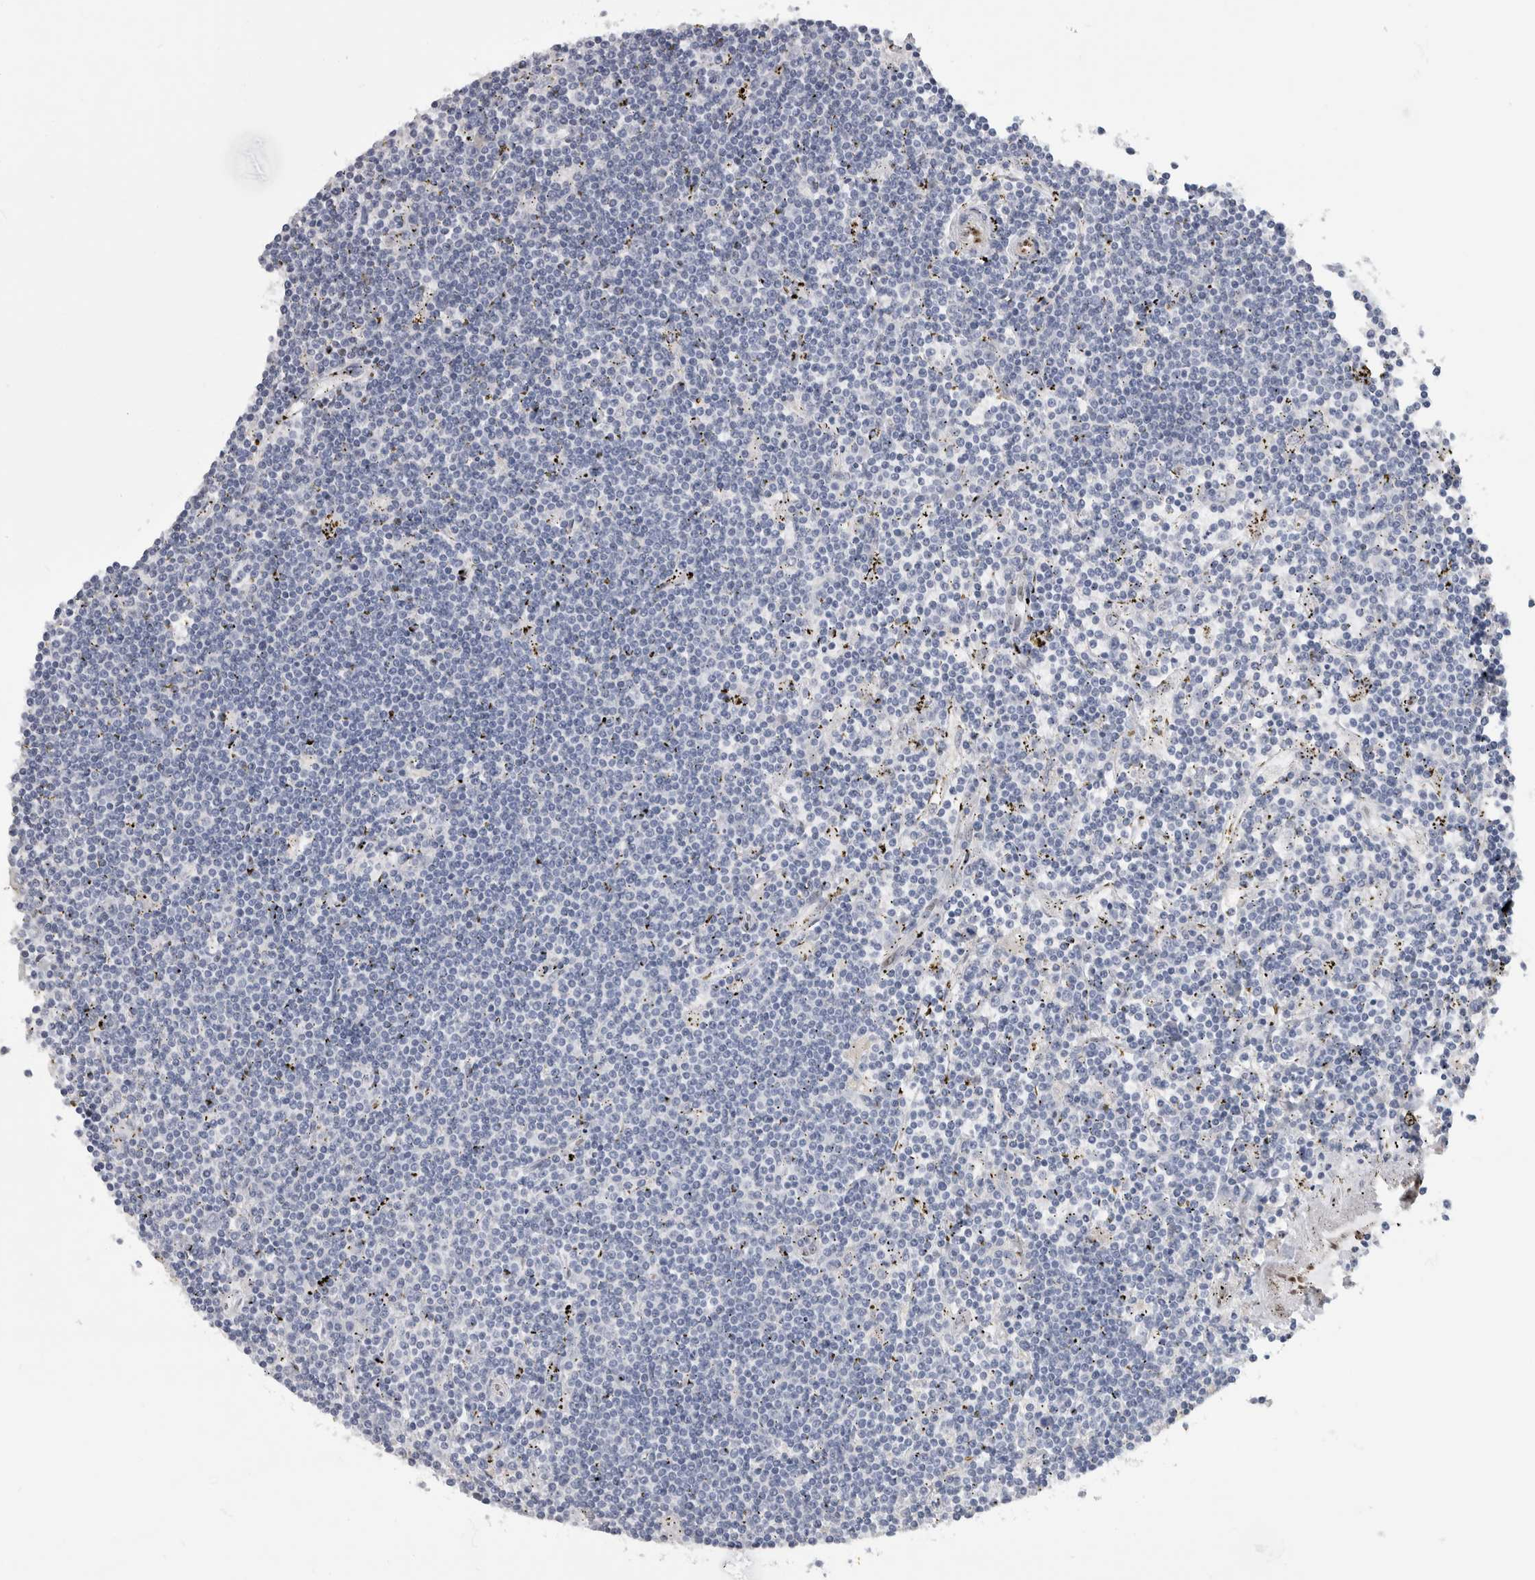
{"staining": {"intensity": "negative", "quantity": "none", "location": "none"}, "tissue": "lymphoma", "cell_type": "Tumor cells", "image_type": "cancer", "snomed": [{"axis": "morphology", "description": "Malignant lymphoma, non-Hodgkin's type, Low grade"}, {"axis": "topography", "description": "Spleen"}], "caption": "Immunohistochemistry (IHC) photomicrograph of human lymphoma stained for a protein (brown), which displays no staining in tumor cells.", "gene": "IL33", "patient": {"sex": "male", "age": 76}}